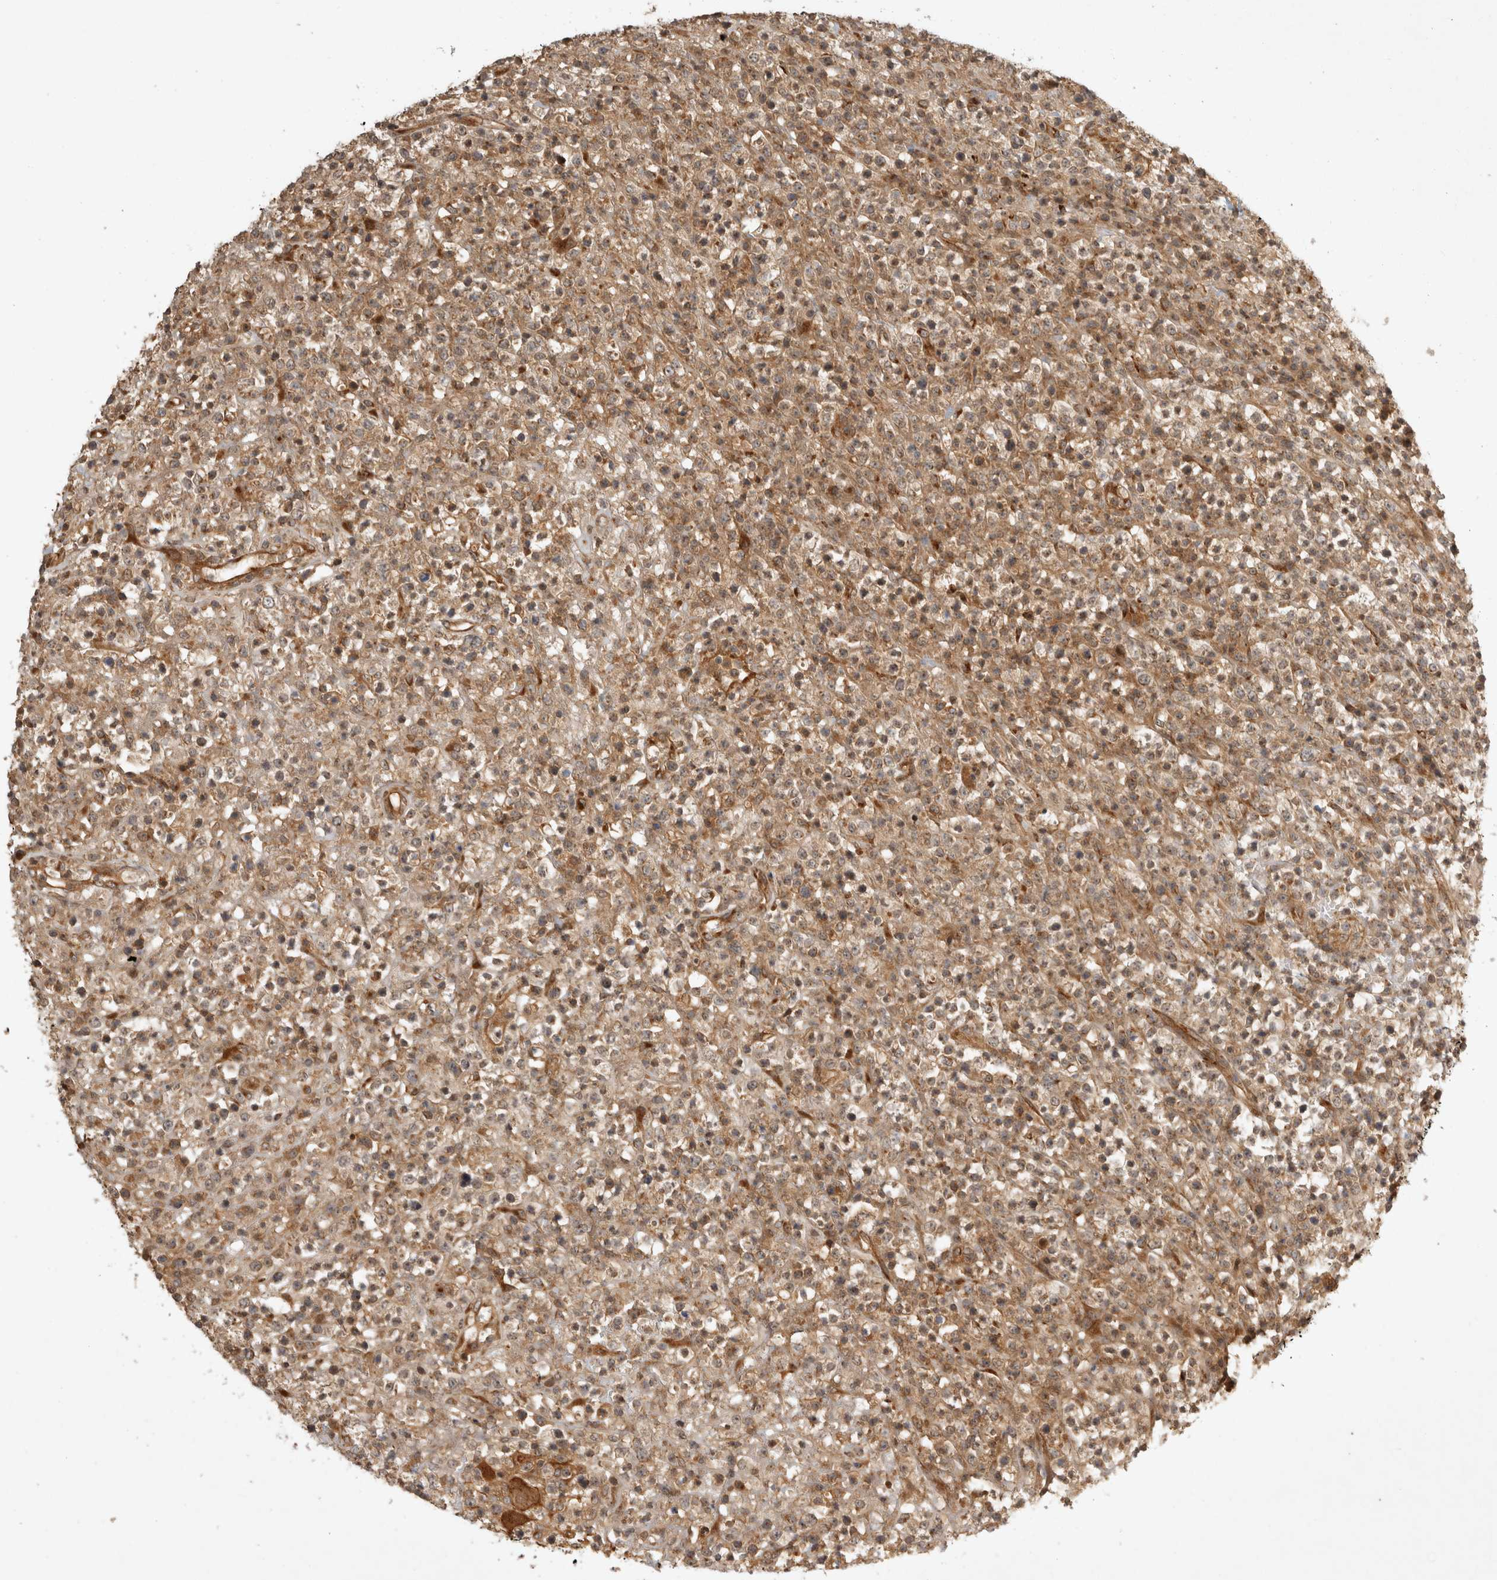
{"staining": {"intensity": "moderate", "quantity": "25%-75%", "location": "cytoplasmic/membranous"}, "tissue": "lymphoma", "cell_type": "Tumor cells", "image_type": "cancer", "snomed": [{"axis": "morphology", "description": "Malignant lymphoma, non-Hodgkin's type, High grade"}, {"axis": "topography", "description": "Colon"}], "caption": "Human lymphoma stained with a brown dye demonstrates moderate cytoplasmic/membranous positive staining in approximately 25%-75% of tumor cells.", "gene": "CAMSAP2", "patient": {"sex": "female", "age": 53}}